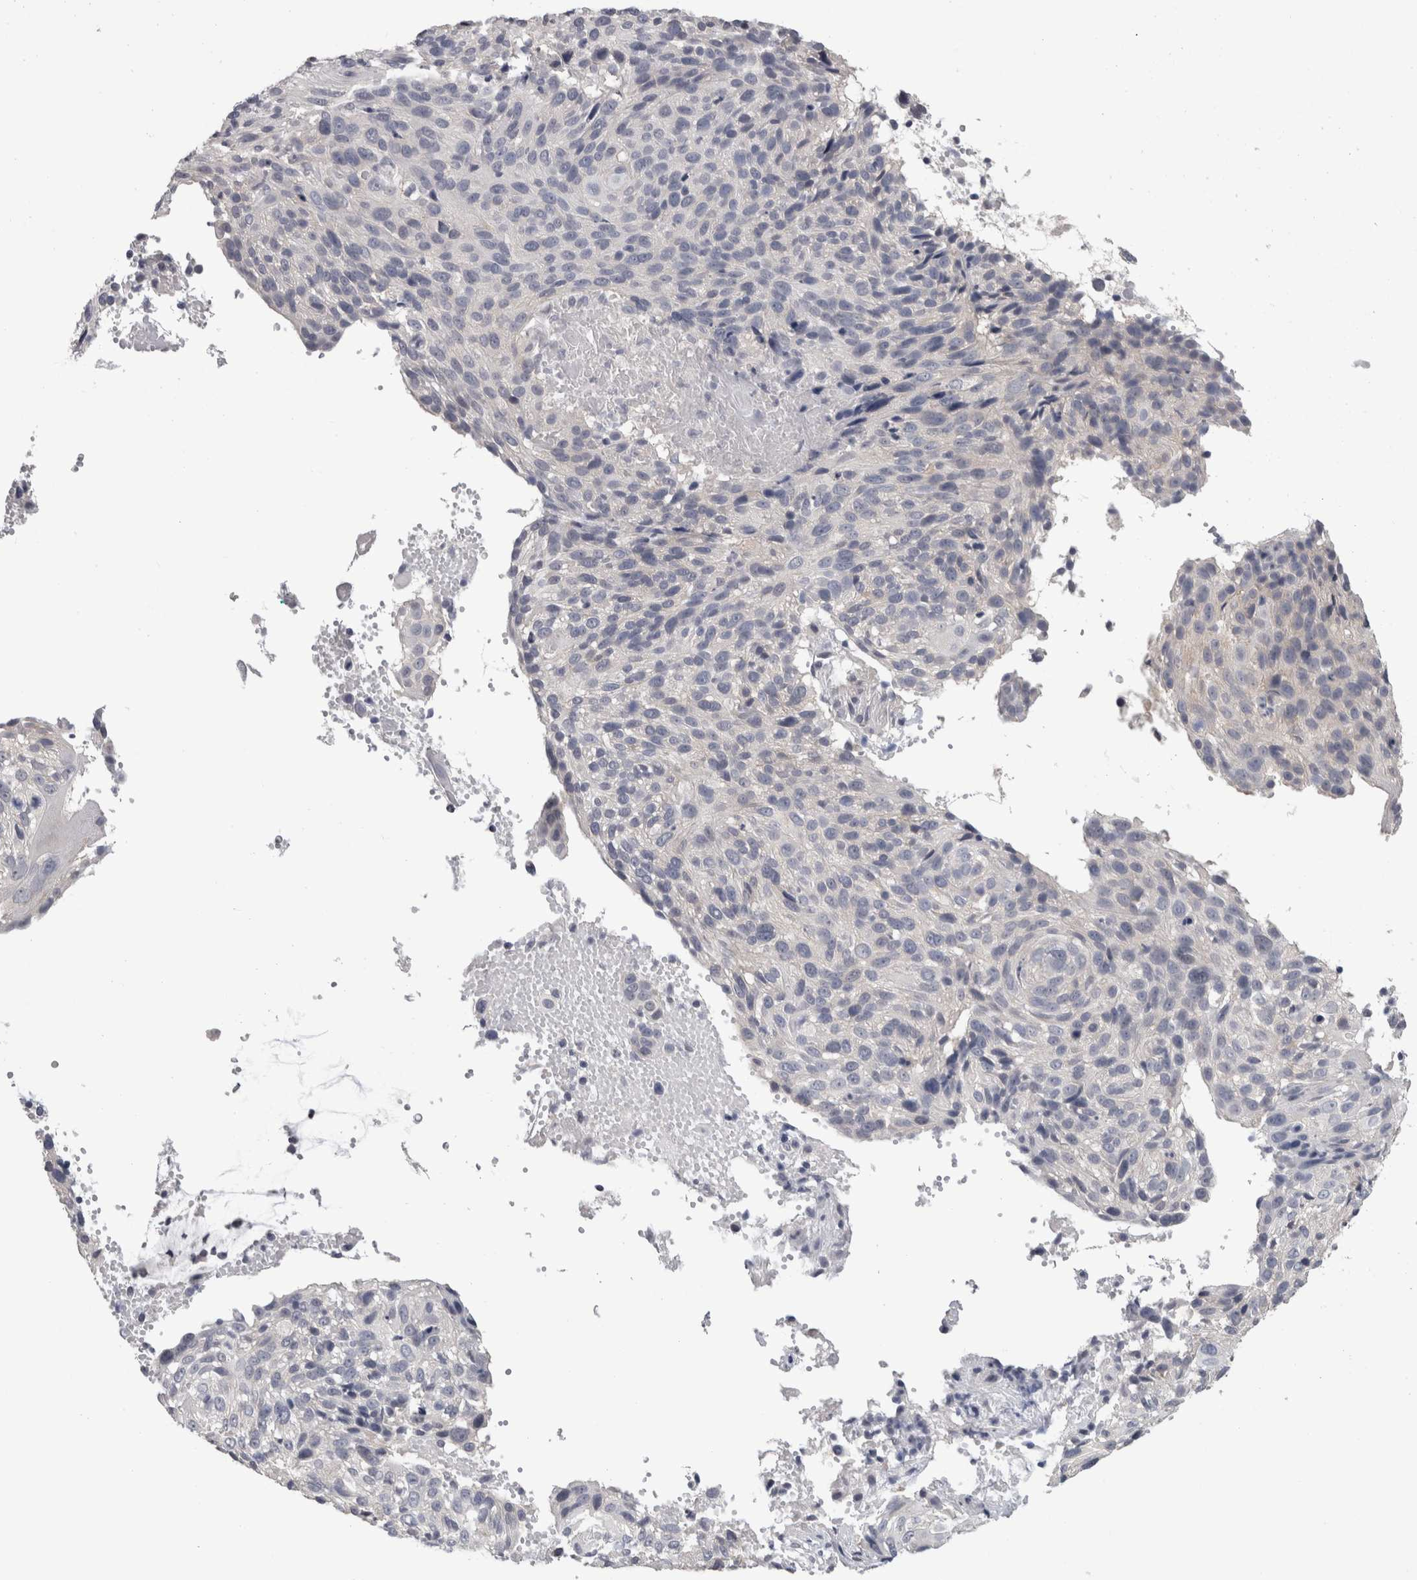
{"staining": {"intensity": "negative", "quantity": "none", "location": "none"}, "tissue": "cervical cancer", "cell_type": "Tumor cells", "image_type": "cancer", "snomed": [{"axis": "morphology", "description": "Squamous cell carcinoma, NOS"}, {"axis": "topography", "description": "Cervix"}], "caption": "This is an immunohistochemistry photomicrograph of human cervical cancer (squamous cell carcinoma). There is no expression in tumor cells.", "gene": "FHOD3", "patient": {"sex": "female", "age": 74}}